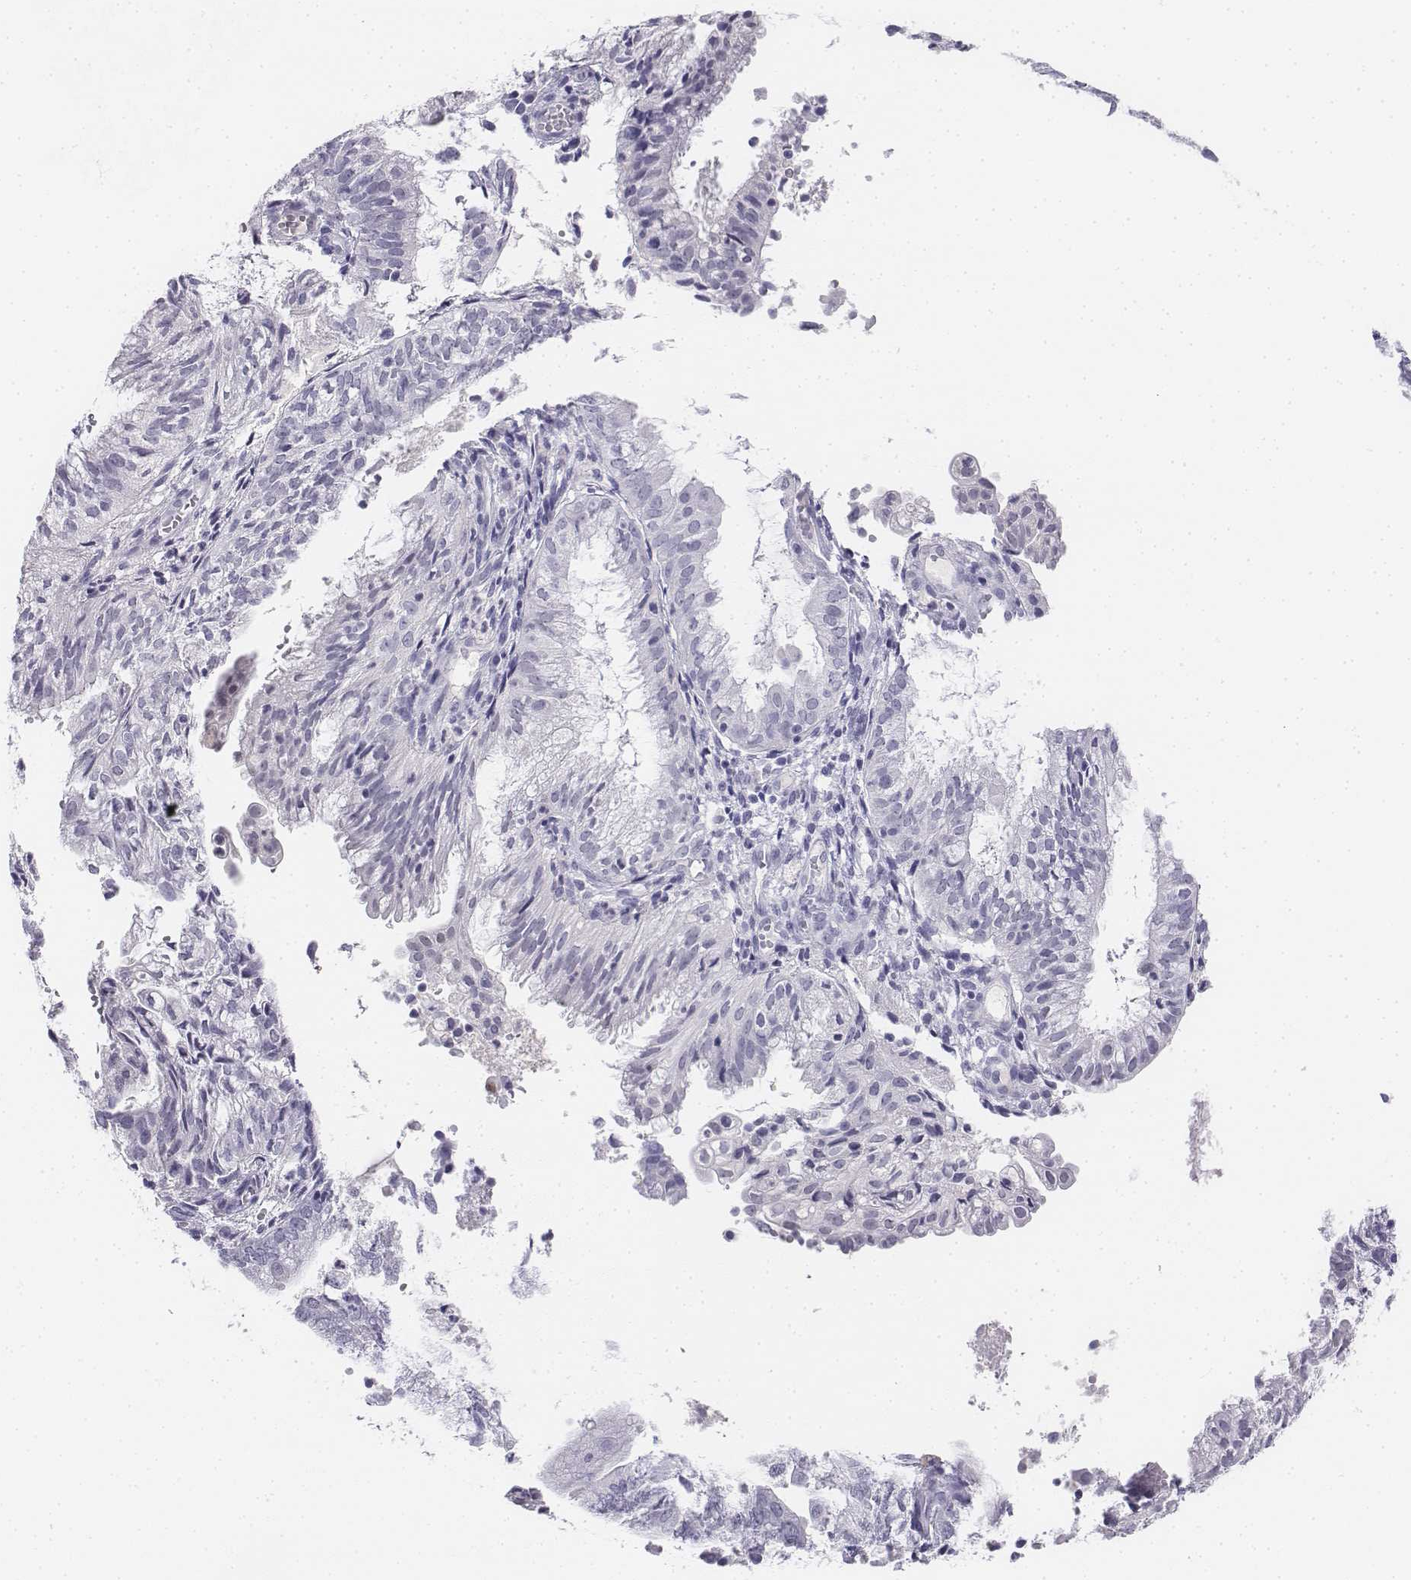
{"staining": {"intensity": "negative", "quantity": "none", "location": "none"}, "tissue": "endometrial cancer", "cell_type": "Tumor cells", "image_type": "cancer", "snomed": [{"axis": "morphology", "description": "Adenocarcinoma, NOS"}, {"axis": "topography", "description": "Endometrium"}], "caption": "Immunohistochemistry histopathology image of neoplastic tissue: human endometrial cancer (adenocarcinoma) stained with DAB (3,3'-diaminobenzidine) exhibits no significant protein staining in tumor cells.", "gene": "UCN2", "patient": {"sex": "female", "age": 55}}